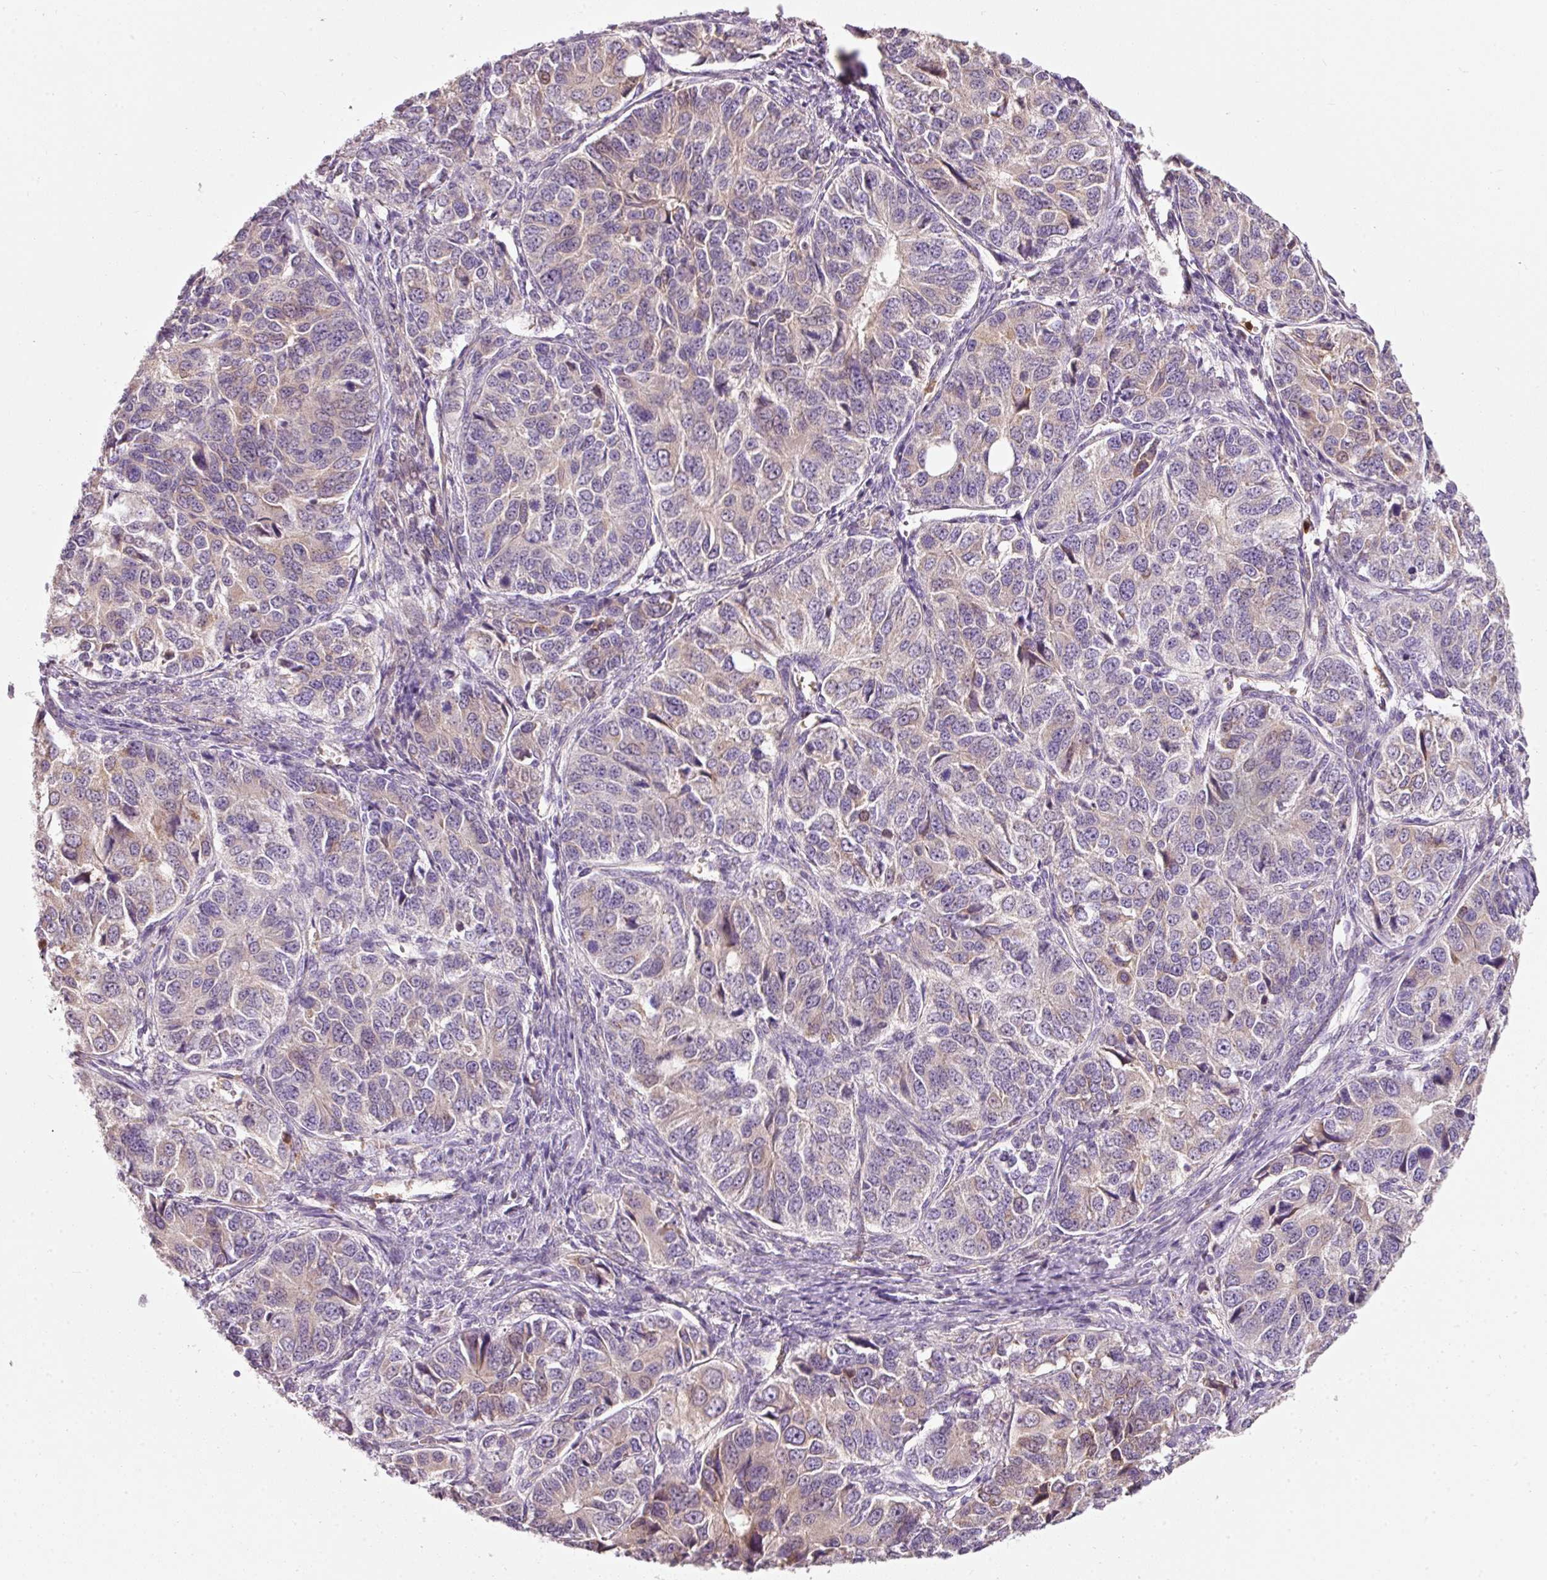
{"staining": {"intensity": "weak", "quantity": "25%-75%", "location": "cytoplasmic/membranous"}, "tissue": "ovarian cancer", "cell_type": "Tumor cells", "image_type": "cancer", "snomed": [{"axis": "morphology", "description": "Carcinoma, endometroid"}, {"axis": "topography", "description": "Ovary"}], "caption": "Ovarian cancer (endometroid carcinoma) stained for a protein (brown) reveals weak cytoplasmic/membranous positive expression in approximately 25%-75% of tumor cells.", "gene": "IQGAP2", "patient": {"sex": "female", "age": 51}}